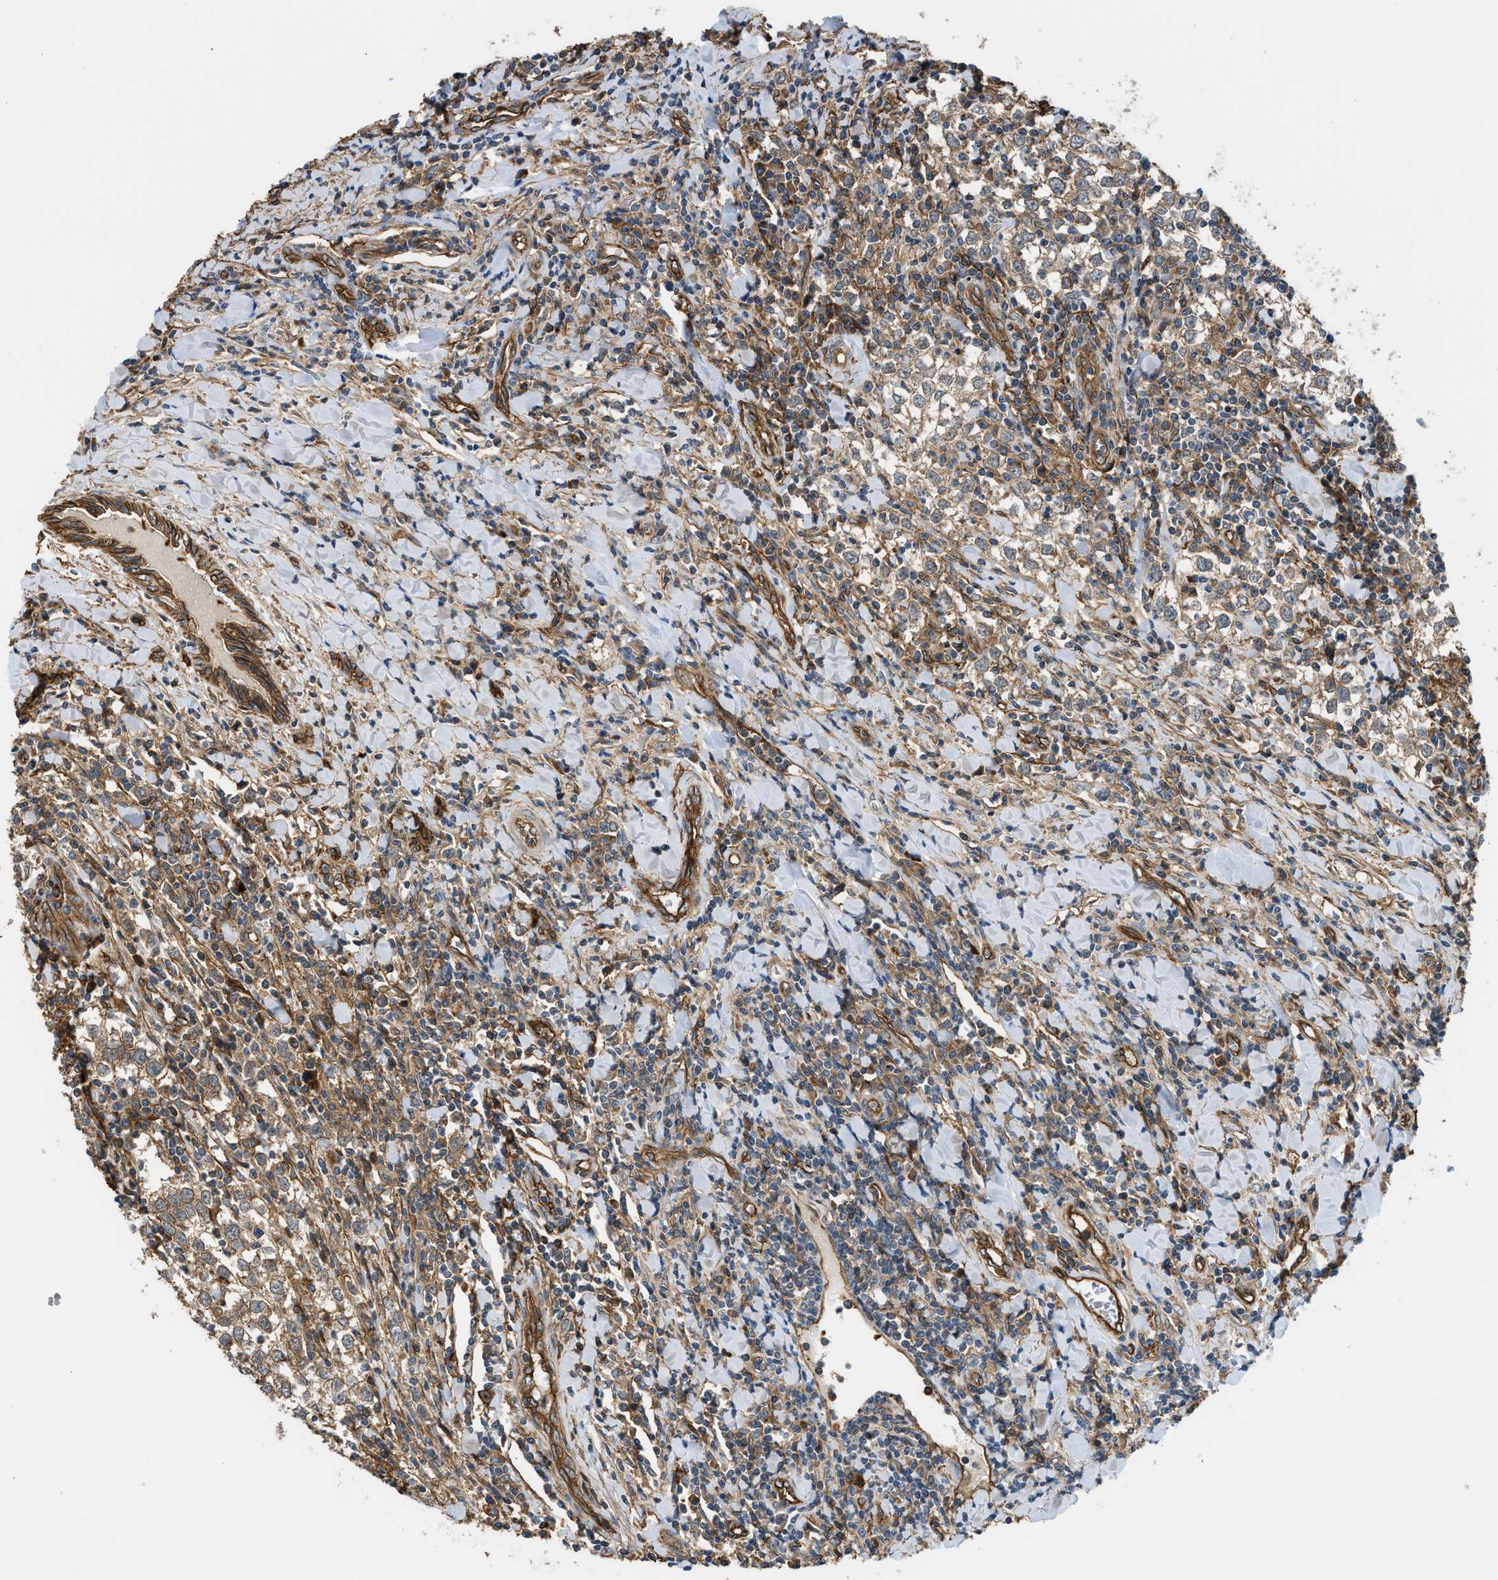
{"staining": {"intensity": "moderate", "quantity": ">75%", "location": "cytoplasmic/membranous"}, "tissue": "testis cancer", "cell_type": "Tumor cells", "image_type": "cancer", "snomed": [{"axis": "morphology", "description": "Seminoma, NOS"}, {"axis": "morphology", "description": "Carcinoma, Embryonal, NOS"}, {"axis": "topography", "description": "Testis"}], "caption": "This is an image of IHC staining of testis cancer (embryonal carcinoma), which shows moderate positivity in the cytoplasmic/membranous of tumor cells.", "gene": "DDHD2", "patient": {"sex": "male", "age": 36}}